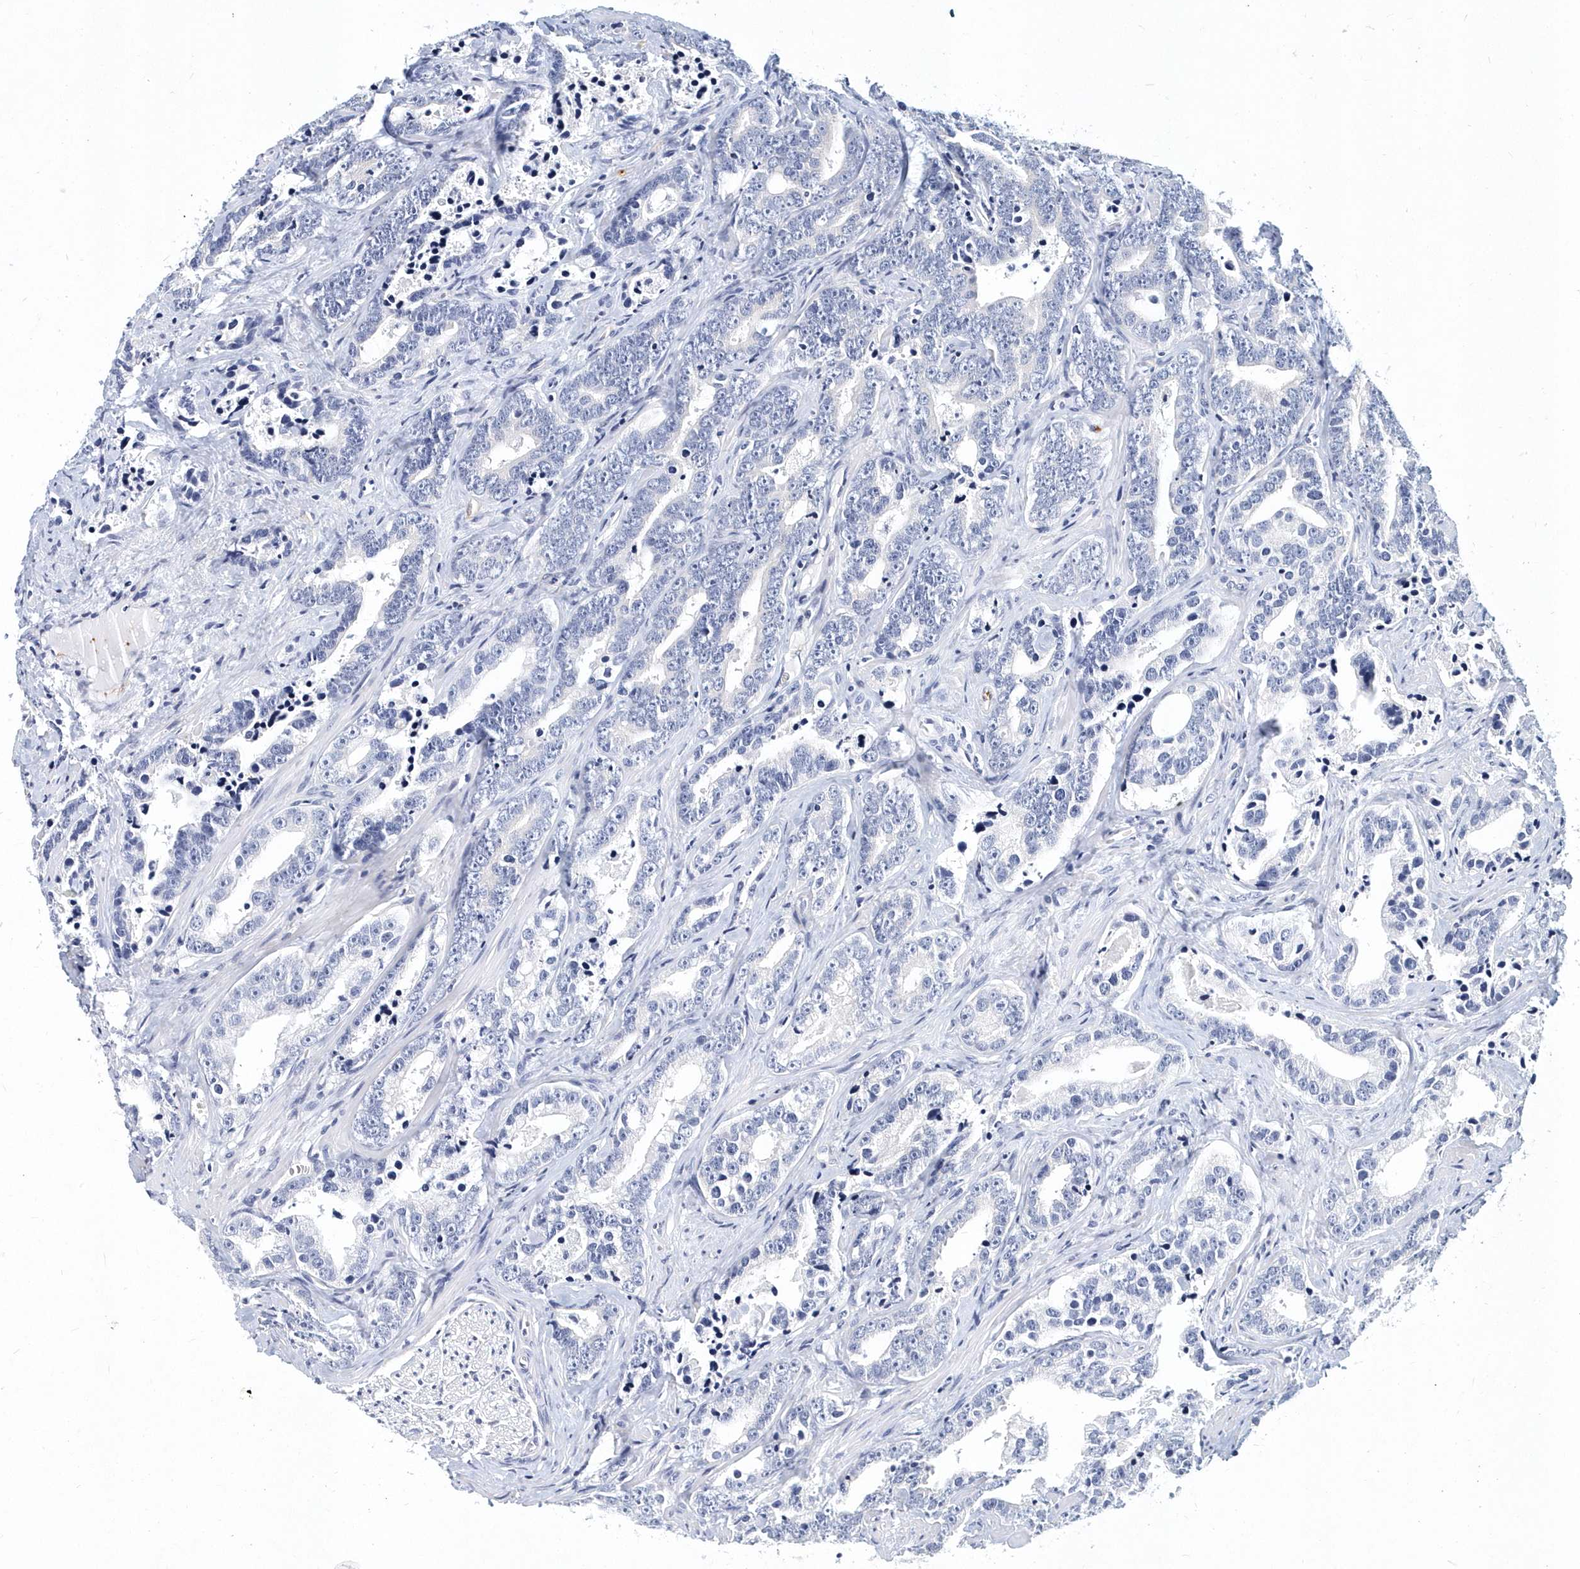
{"staining": {"intensity": "negative", "quantity": "none", "location": "none"}, "tissue": "prostate cancer", "cell_type": "Tumor cells", "image_type": "cancer", "snomed": [{"axis": "morphology", "description": "Adenocarcinoma, High grade"}, {"axis": "topography", "description": "Prostate"}], "caption": "This micrograph is of prostate high-grade adenocarcinoma stained with immunohistochemistry to label a protein in brown with the nuclei are counter-stained blue. There is no positivity in tumor cells.", "gene": "ITGA2B", "patient": {"sex": "male", "age": 62}}